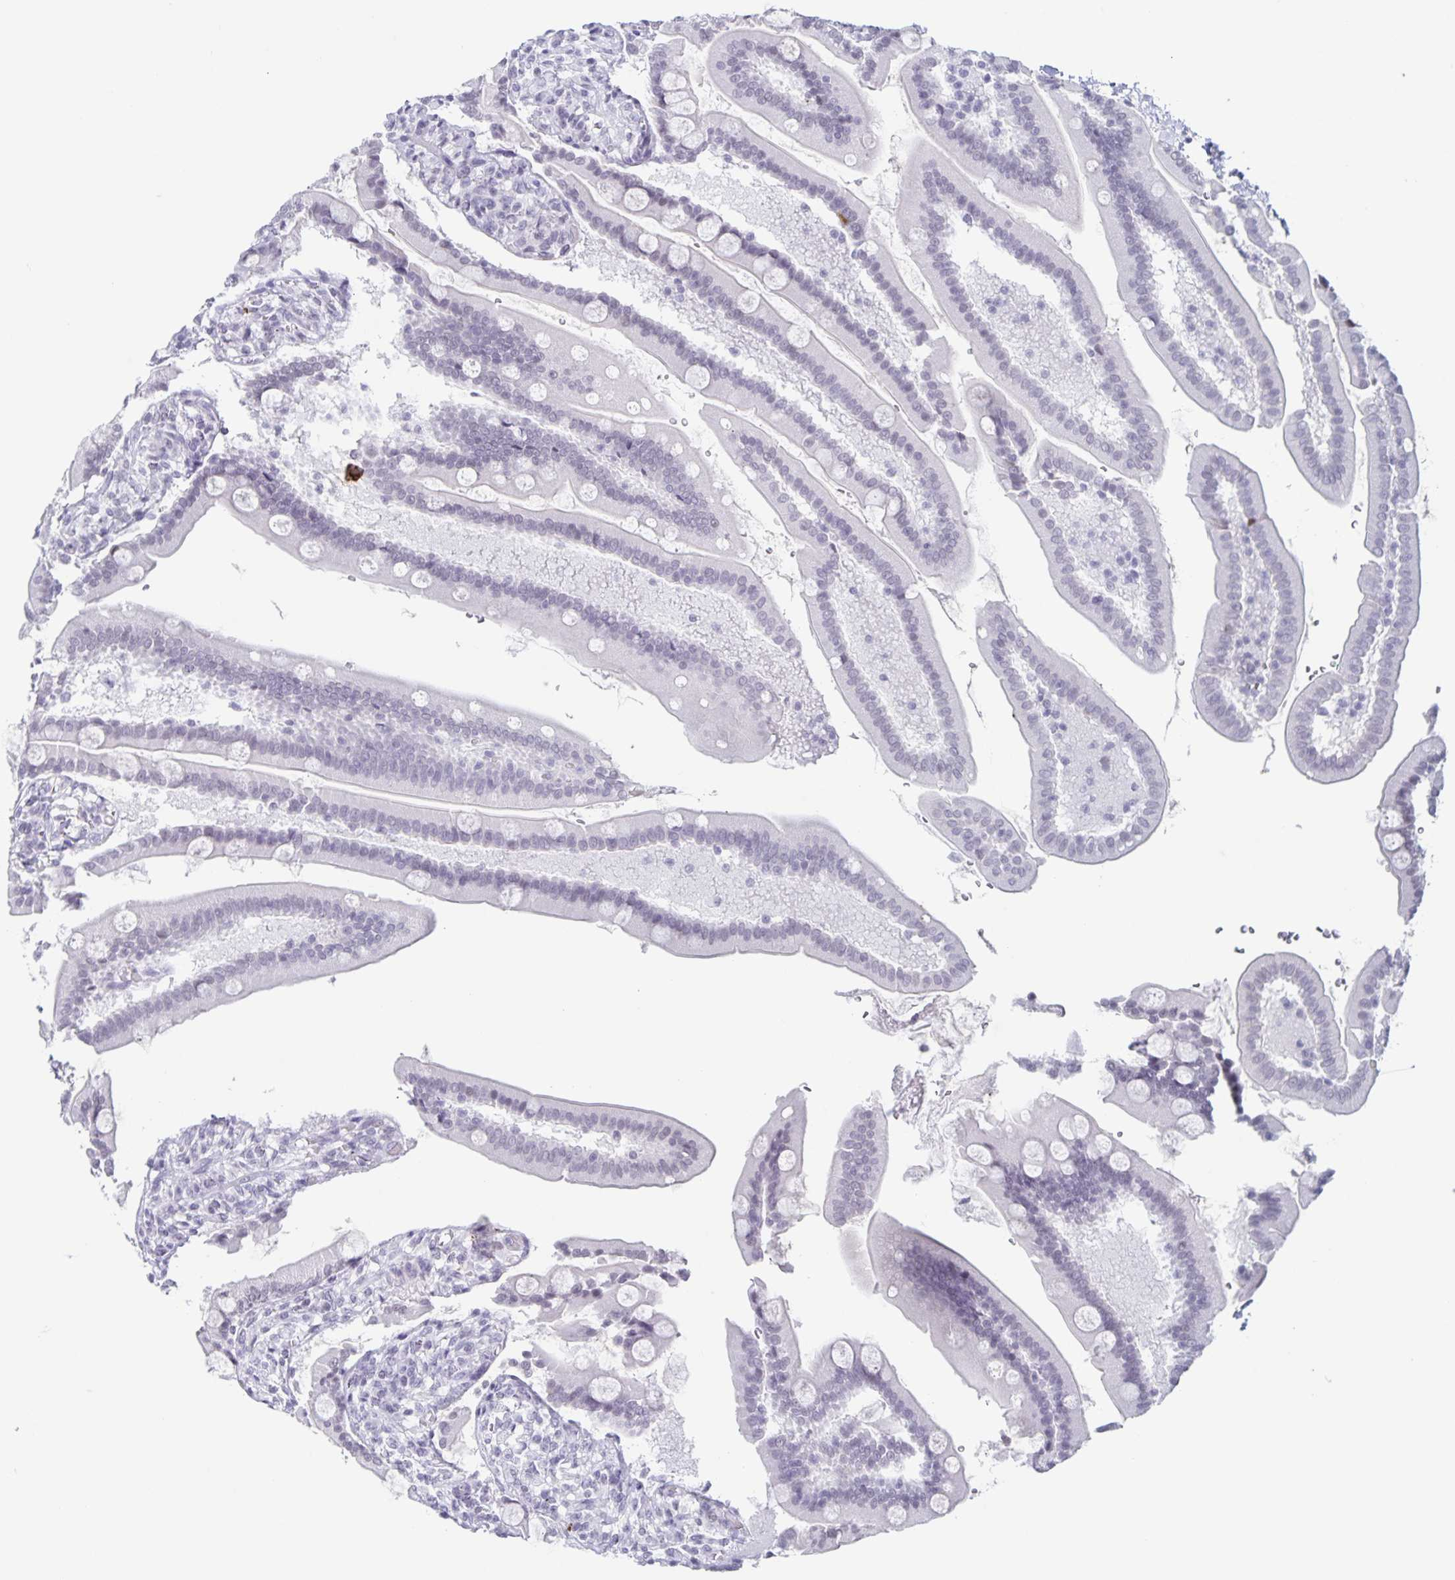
{"staining": {"intensity": "negative", "quantity": "none", "location": "none"}, "tissue": "duodenum", "cell_type": "Glandular cells", "image_type": "normal", "snomed": [{"axis": "morphology", "description": "Normal tissue, NOS"}, {"axis": "topography", "description": "Duodenum"}], "caption": "This is a micrograph of immunohistochemistry staining of normal duodenum, which shows no staining in glandular cells. (DAB immunohistochemistry (IHC), high magnification).", "gene": "LCE6A", "patient": {"sex": "female", "age": 67}}